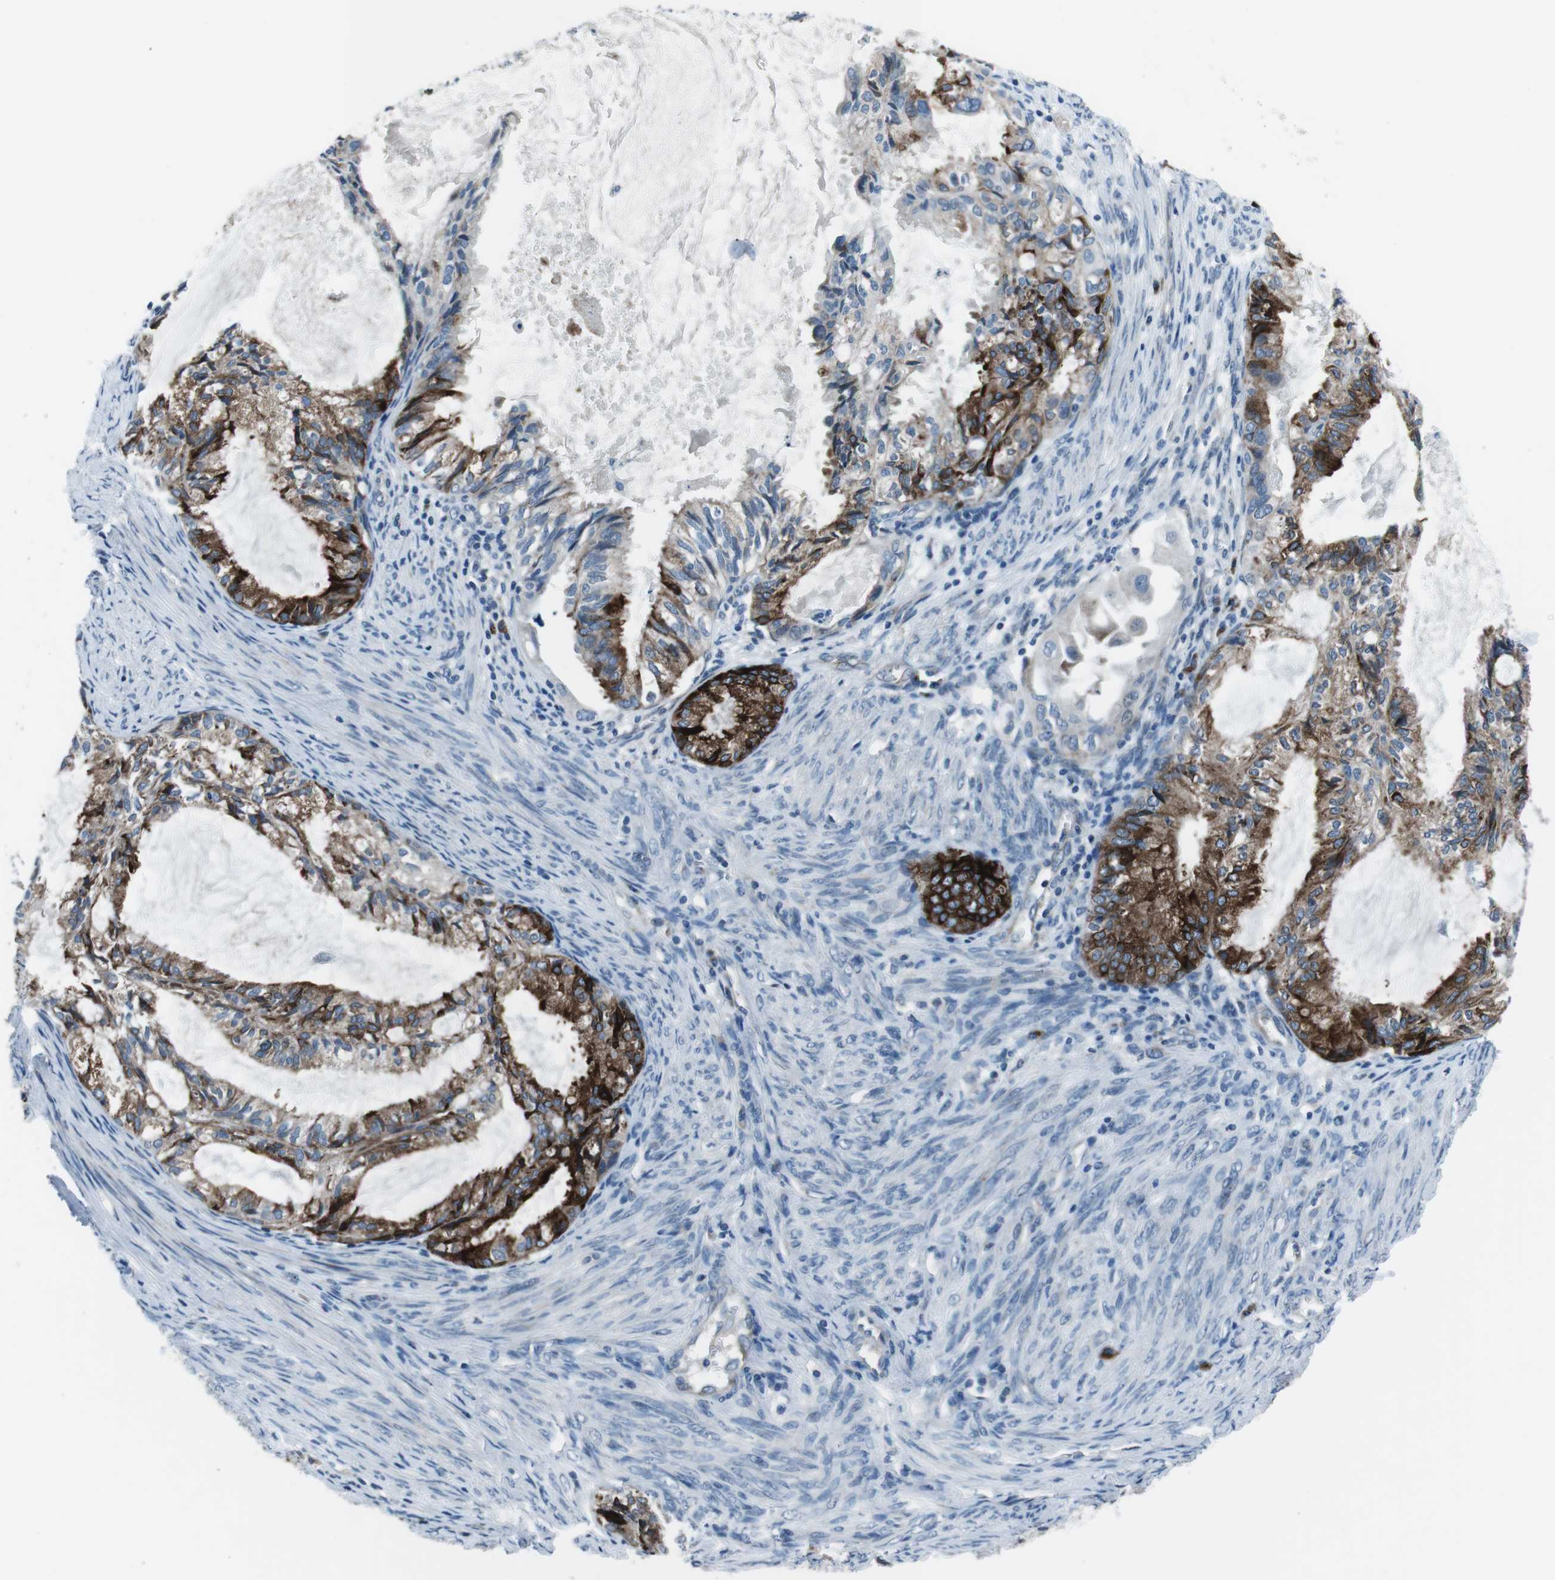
{"staining": {"intensity": "strong", "quantity": ">75%", "location": "cytoplasmic/membranous"}, "tissue": "cervical cancer", "cell_type": "Tumor cells", "image_type": "cancer", "snomed": [{"axis": "morphology", "description": "Normal tissue, NOS"}, {"axis": "morphology", "description": "Adenocarcinoma, NOS"}, {"axis": "topography", "description": "Cervix"}, {"axis": "topography", "description": "Endometrium"}], "caption": "An immunohistochemistry photomicrograph of neoplastic tissue is shown. Protein staining in brown labels strong cytoplasmic/membranous positivity in cervical cancer within tumor cells.", "gene": "NUCB2", "patient": {"sex": "female", "age": 86}}